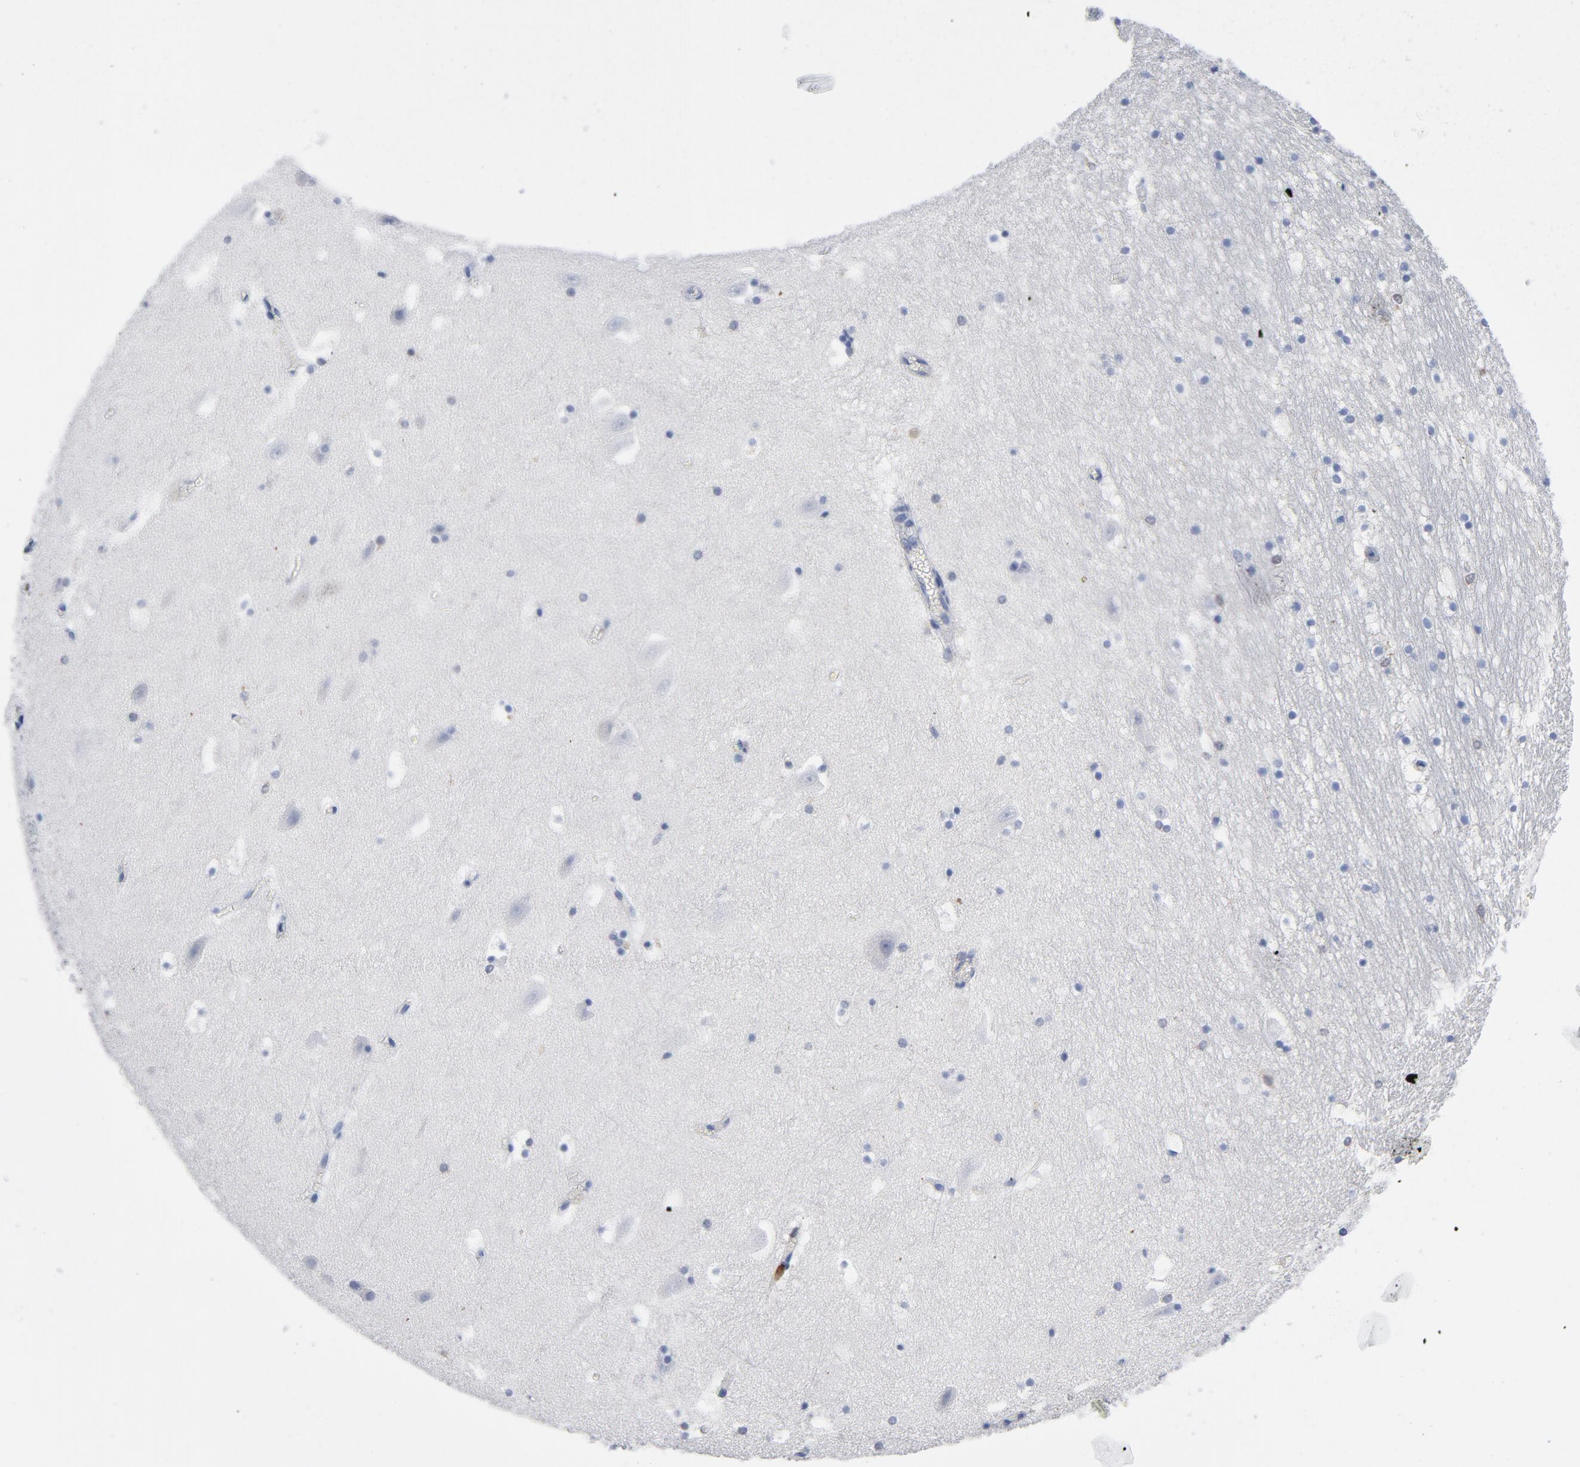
{"staining": {"intensity": "strong", "quantity": "<25%", "location": "nuclear"}, "tissue": "hippocampus", "cell_type": "Glial cells", "image_type": "normal", "snomed": [{"axis": "morphology", "description": "Normal tissue, NOS"}, {"axis": "topography", "description": "Hippocampus"}], "caption": "This micrograph demonstrates immunohistochemistry staining of normal hippocampus, with medium strong nuclear expression in approximately <25% of glial cells.", "gene": "NCF1", "patient": {"sex": "male", "age": 45}}